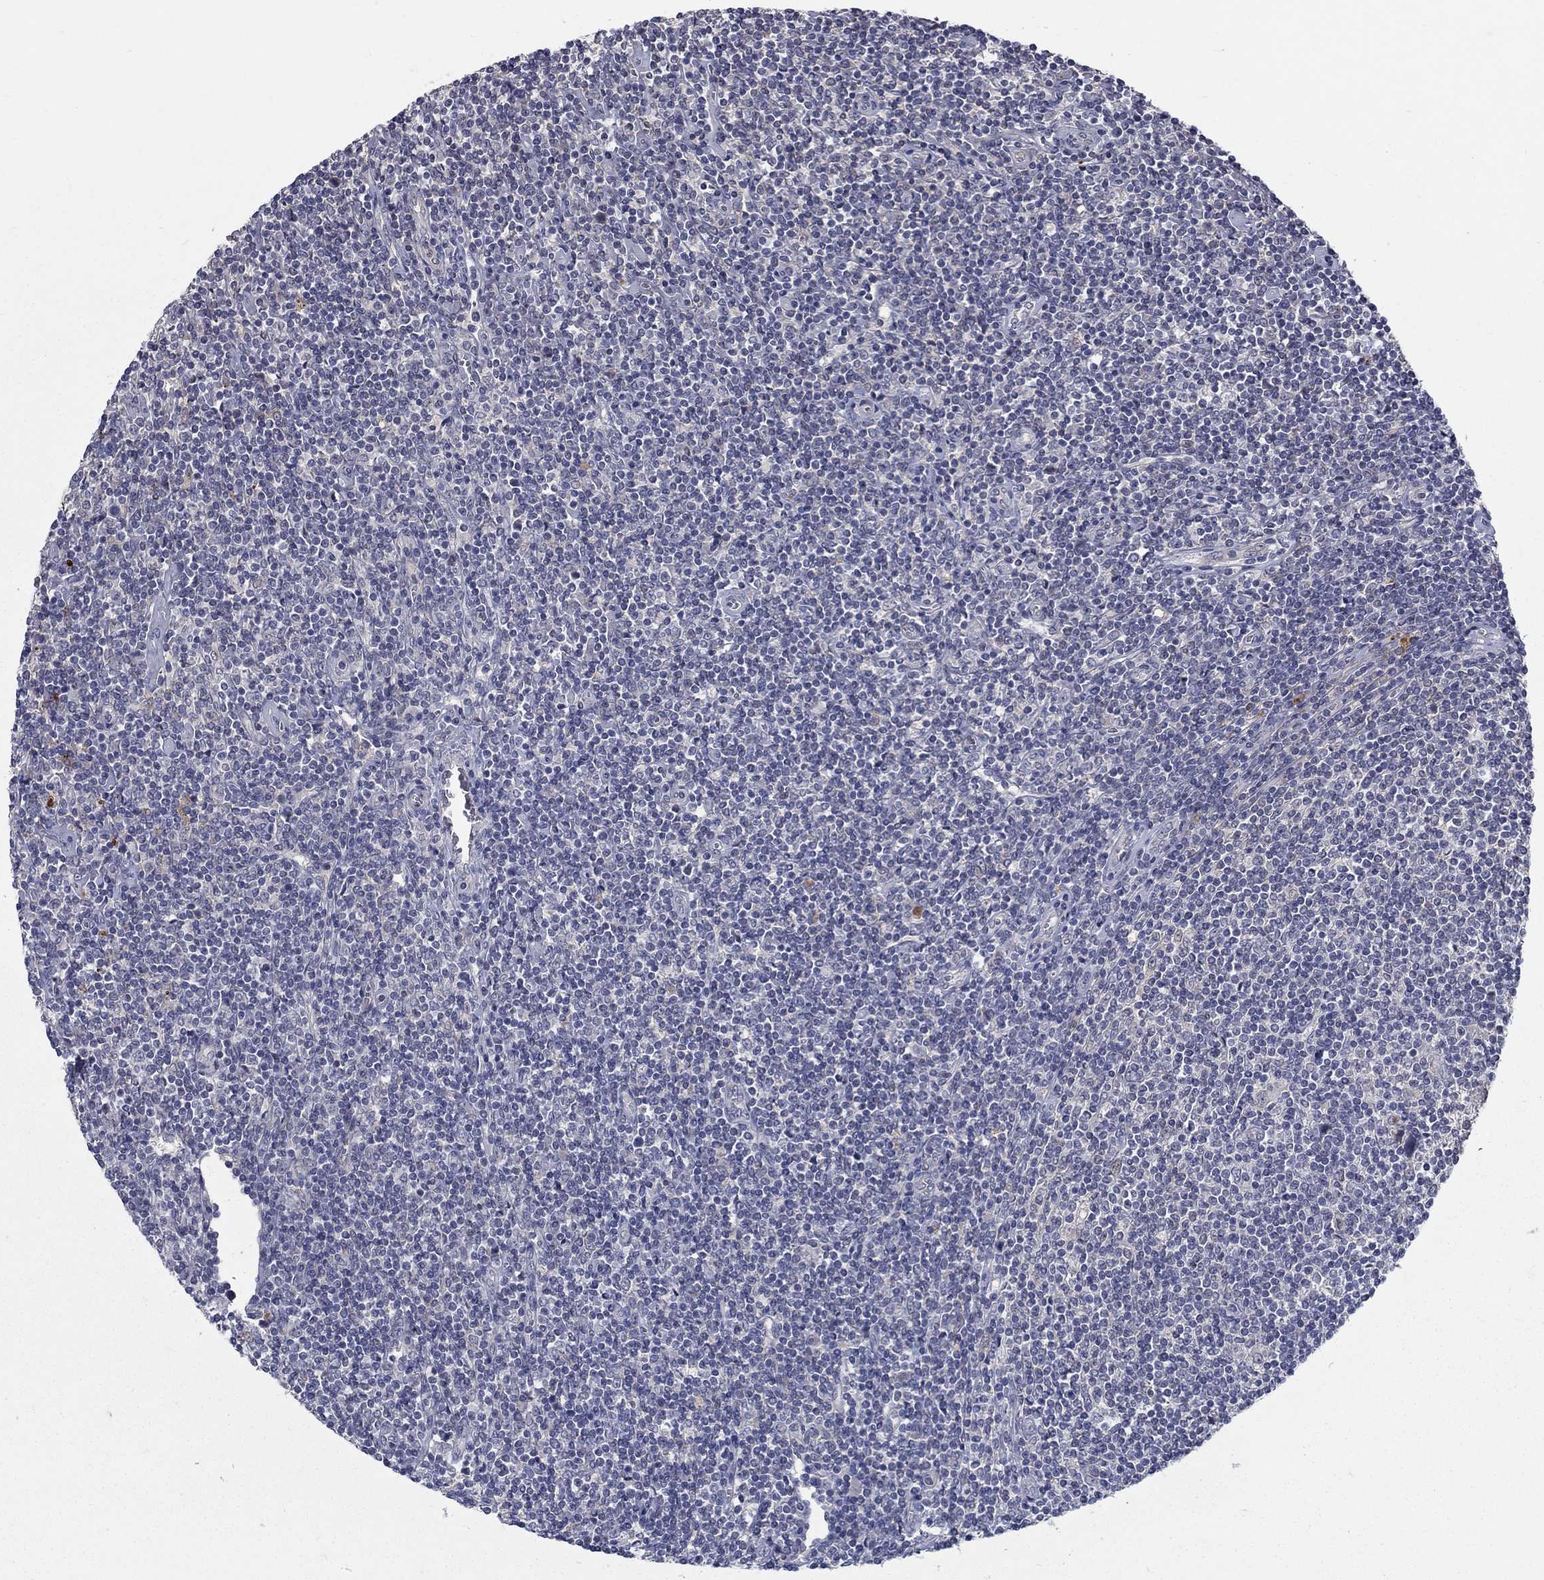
{"staining": {"intensity": "negative", "quantity": "none", "location": "none"}, "tissue": "lymphoma", "cell_type": "Tumor cells", "image_type": "cancer", "snomed": [{"axis": "morphology", "description": "Hodgkin's disease, NOS"}, {"axis": "topography", "description": "Lymph node"}], "caption": "IHC photomicrograph of neoplastic tissue: Hodgkin's disease stained with DAB demonstrates no significant protein positivity in tumor cells.", "gene": "FAM3B", "patient": {"sex": "male", "age": 40}}